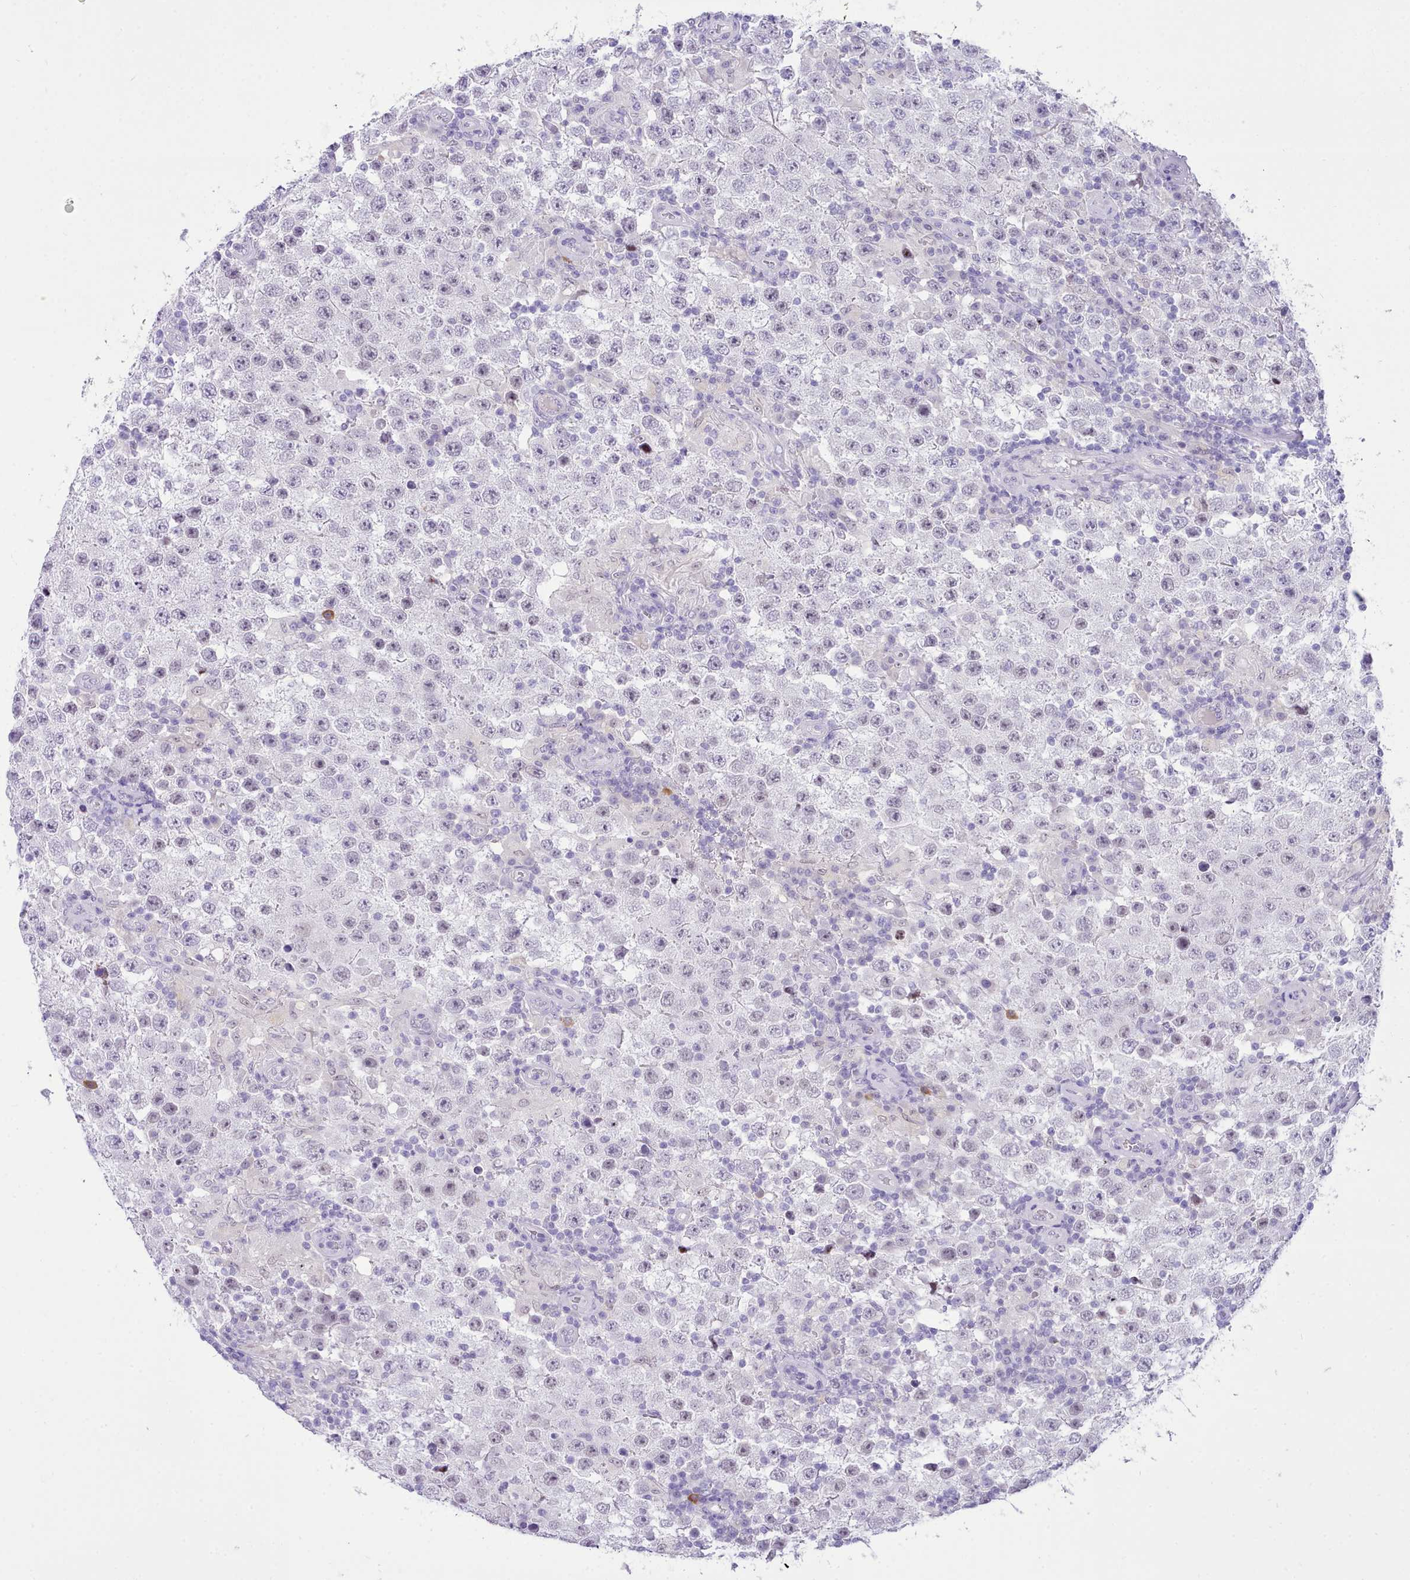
{"staining": {"intensity": "negative", "quantity": "none", "location": "none"}, "tissue": "testis cancer", "cell_type": "Tumor cells", "image_type": "cancer", "snomed": [{"axis": "morphology", "description": "Normal tissue, NOS"}, {"axis": "morphology", "description": "Urothelial carcinoma, High grade"}, {"axis": "morphology", "description": "Seminoma, NOS"}, {"axis": "morphology", "description": "Carcinoma, Embryonal, NOS"}, {"axis": "topography", "description": "Urinary bladder"}, {"axis": "topography", "description": "Testis"}], "caption": "A micrograph of human testis cancer (embryonal carcinoma) is negative for staining in tumor cells.", "gene": "LRRC37A", "patient": {"sex": "male", "age": 41}}